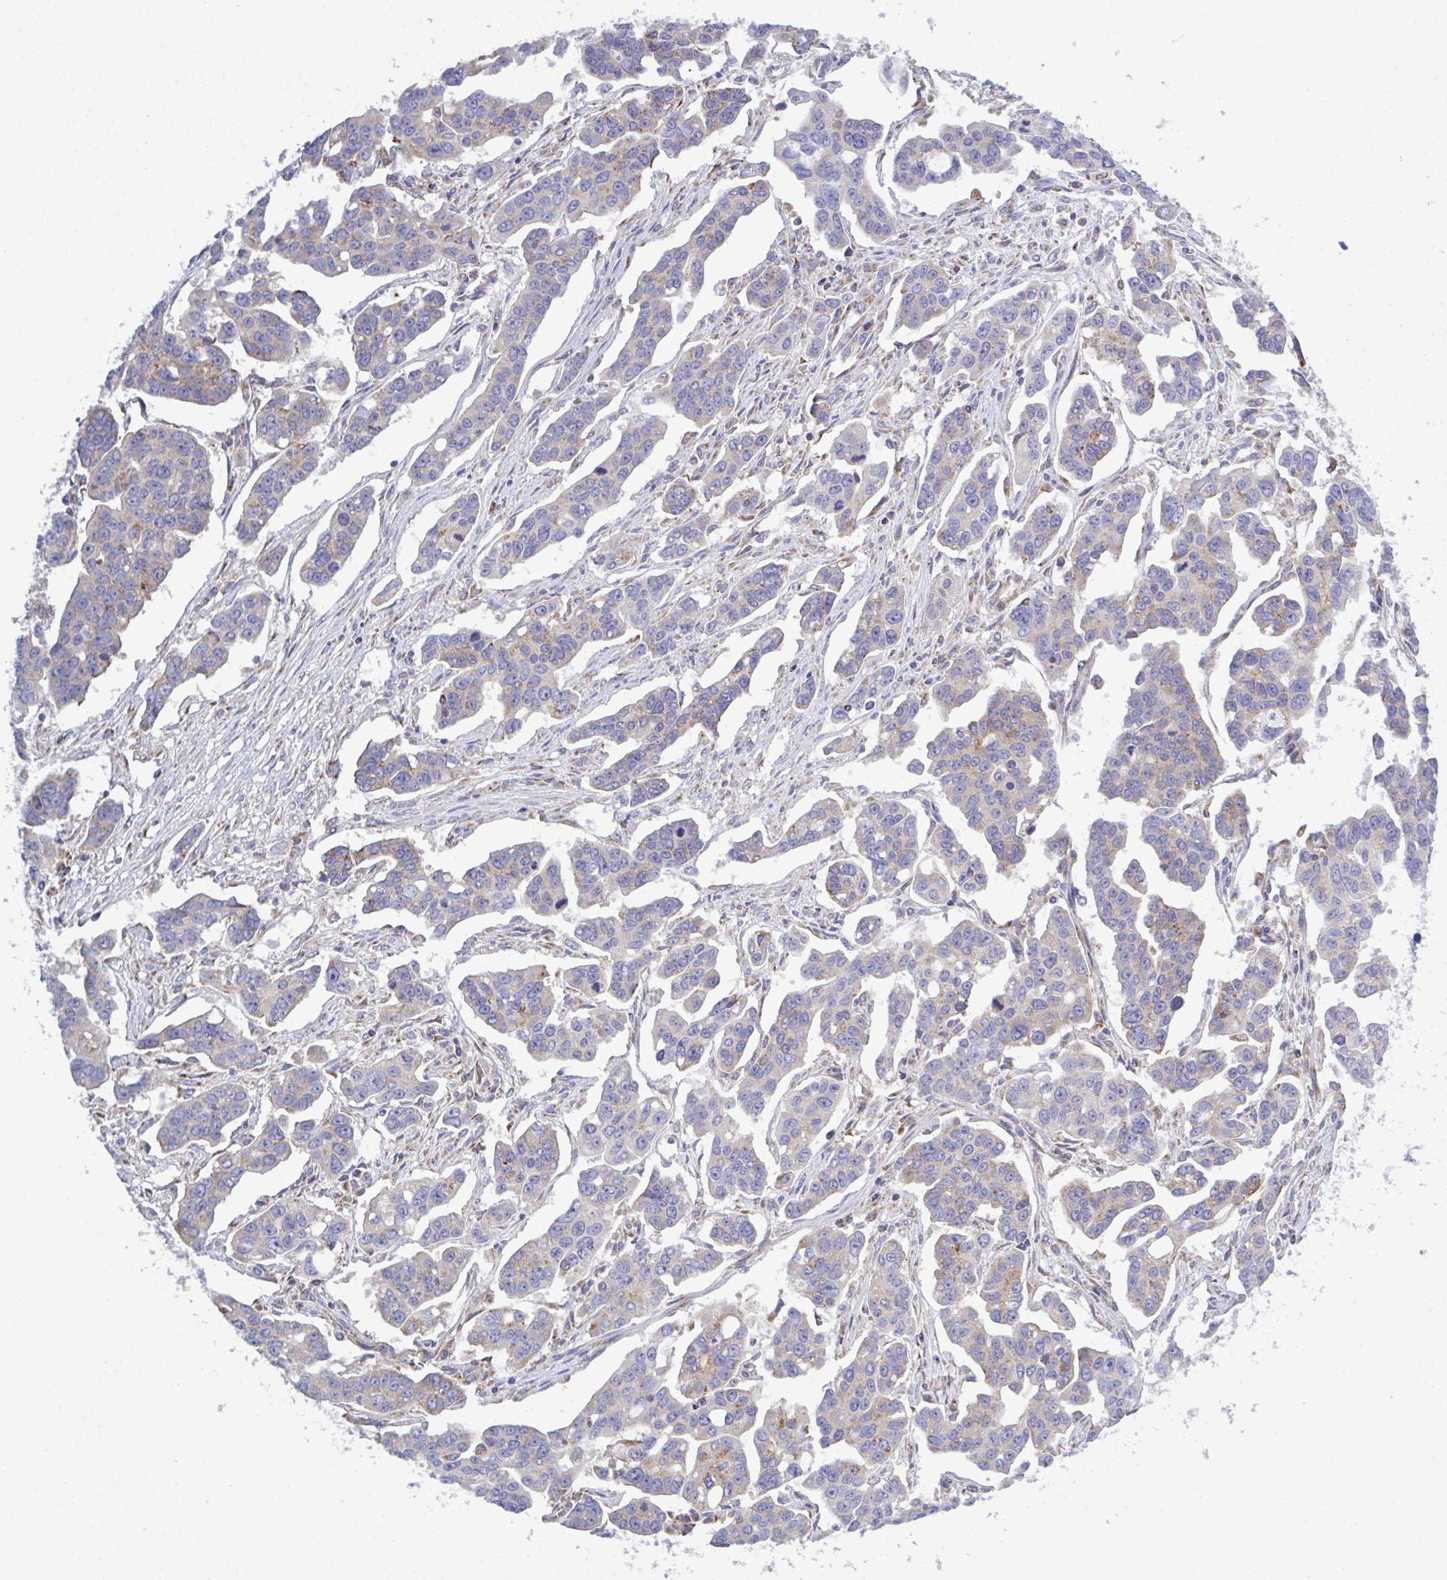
{"staining": {"intensity": "moderate", "quantity": "25%-75%", "location": "cytoplasmic/membranous"}, "tissue": "ovarian cancer", "cell_type": "Tumor cells", "image_type": "cancer", "snomed": [{"axis": "morphology", "description": "Carcinoma, endometroid"}, {"axis": "topography", "description": "Ovary"}], "caption": "The photomicrograph shows immunohistochemical staining of endometroid carcinoma (ovarian). There is moderate cytoplasmic/membranous expression is present in about 25%-75% of tumor cells.", "gene": "CSDE1", "patient": {"sex": "female", "age": 78}}